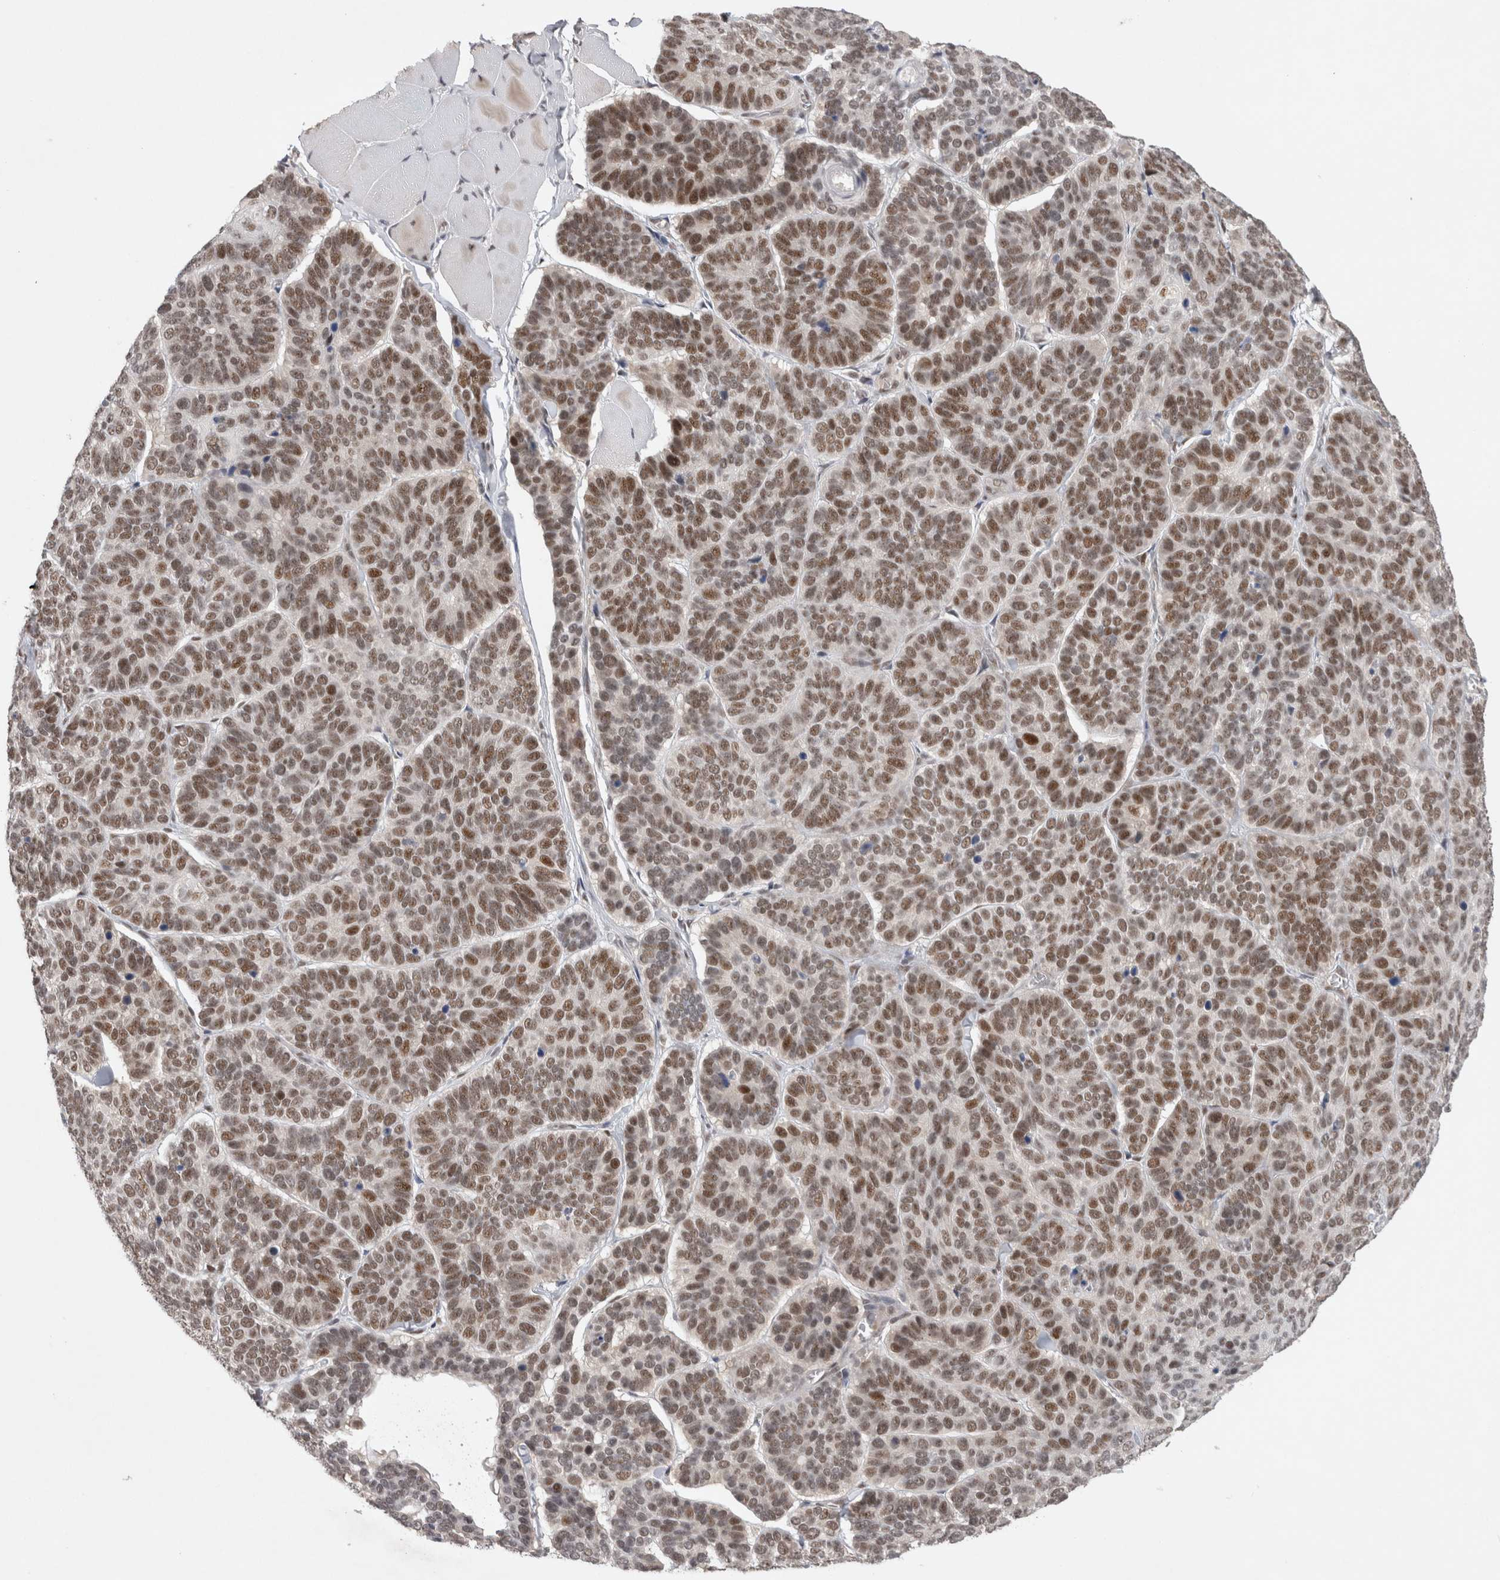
{"staining": {"intensity": "moderate", "quantity": ">75%", "location": "nuclear"}, "tissue": "skin cancer", "cell_type": "Tumor cells", "image_type": "cancer", "snomed": [{"axis": "morphology", "description": "Basal cell carcinoma"}, {"axis": "topography", "description": "Skin"}], "caption": "An image of human skin basal cell carcinoma stained for a protein demonstrates moderate nuclear brown staining in tumor cells. (brown staining indicates protein expression, while blue staining denotes nuclei).", "gene": "HESX1", "patient": {"sex": "male", "age": 62}}